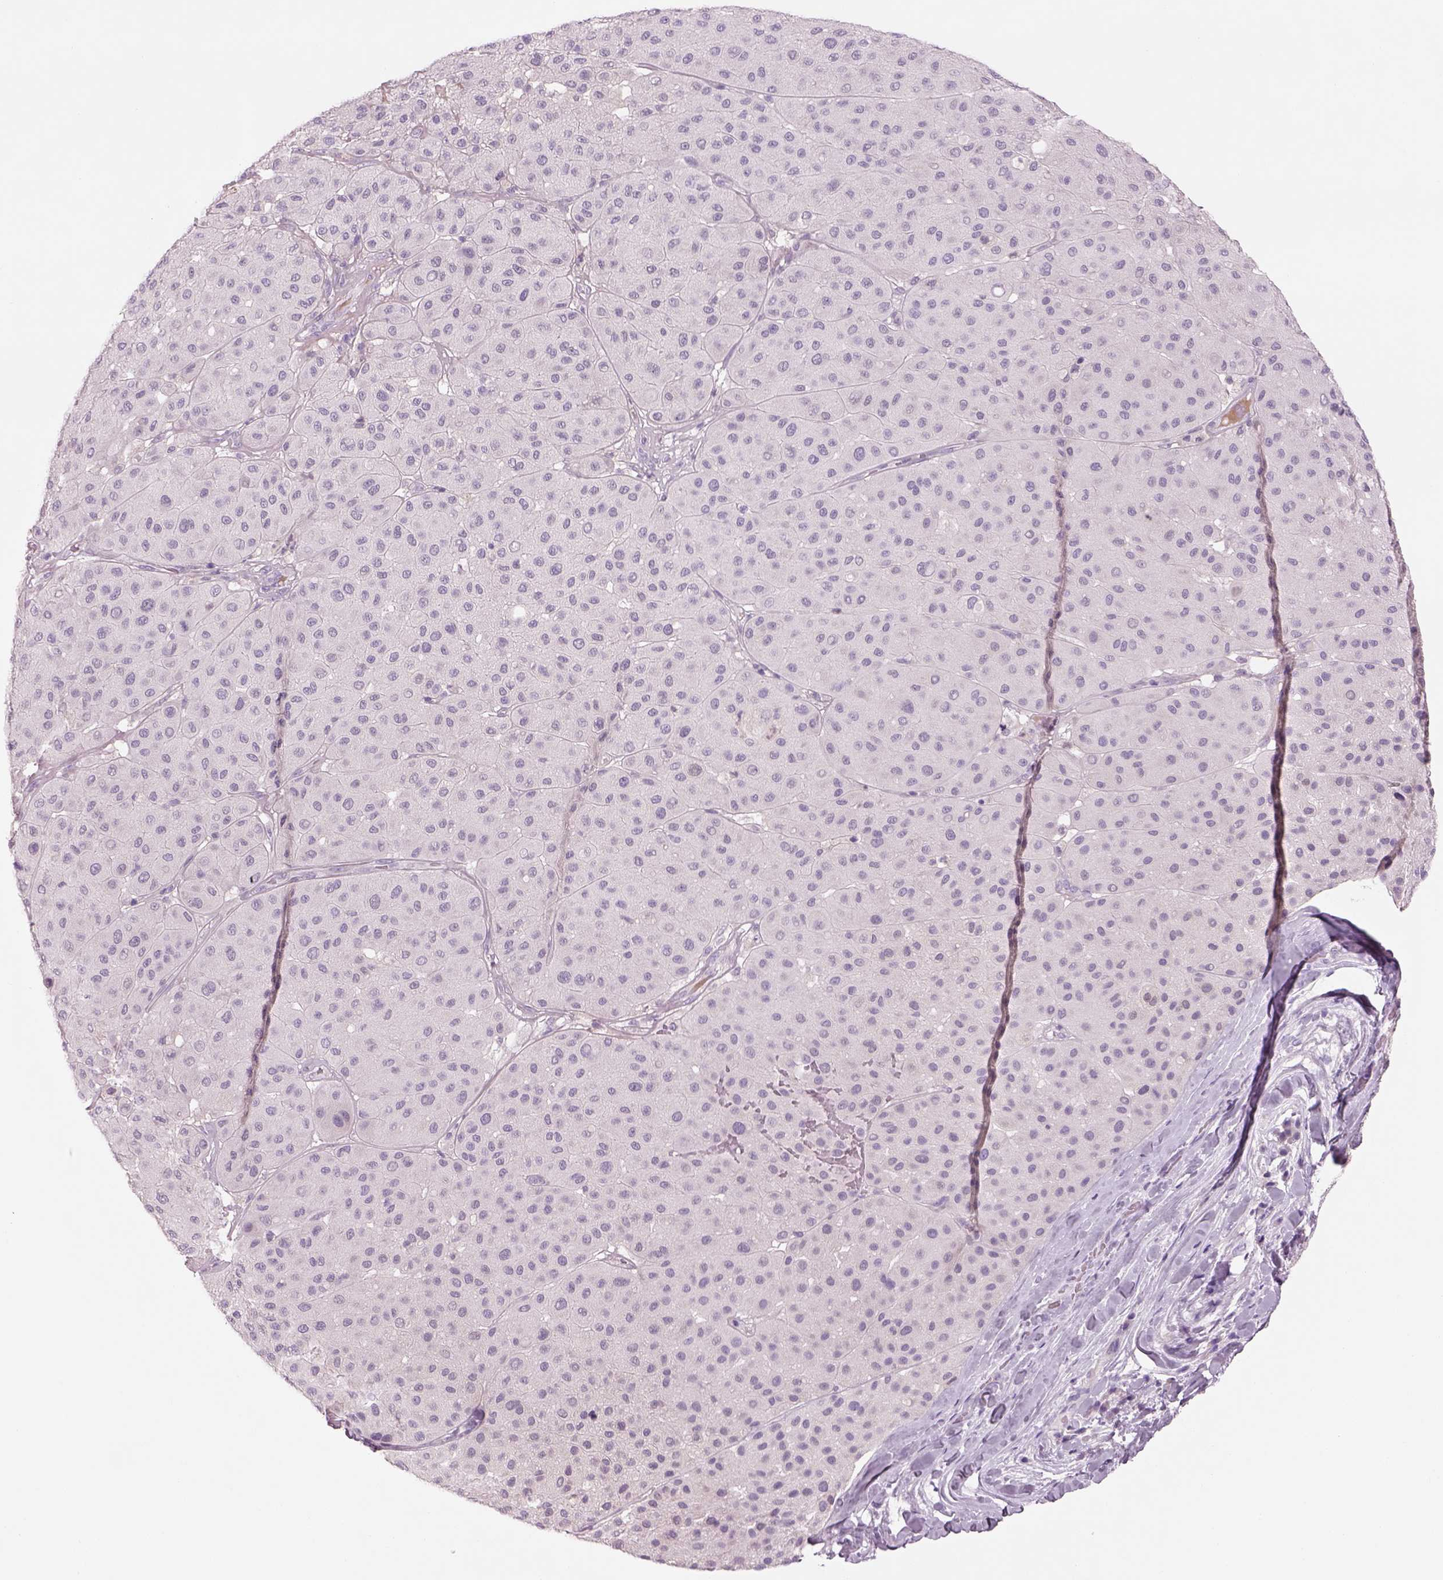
{"staining": {"intensity": "negative", "quantity": "none", "location": "none"}, "tissue": "melanoma", "cell_type": "Tumor cells", "image_type": "cancer", "snomed": [{"axis": "morphology", "description": "Malignant melanoma, Metastatic site"}, {"axis": "topography", "description": "Smooth muscle"}], "caption": "This is an IHC image of human melanoma. There is no positivity in tumor cells.", "gene": "MDH1B", "patient": {"sex": "male", "age": 41}}